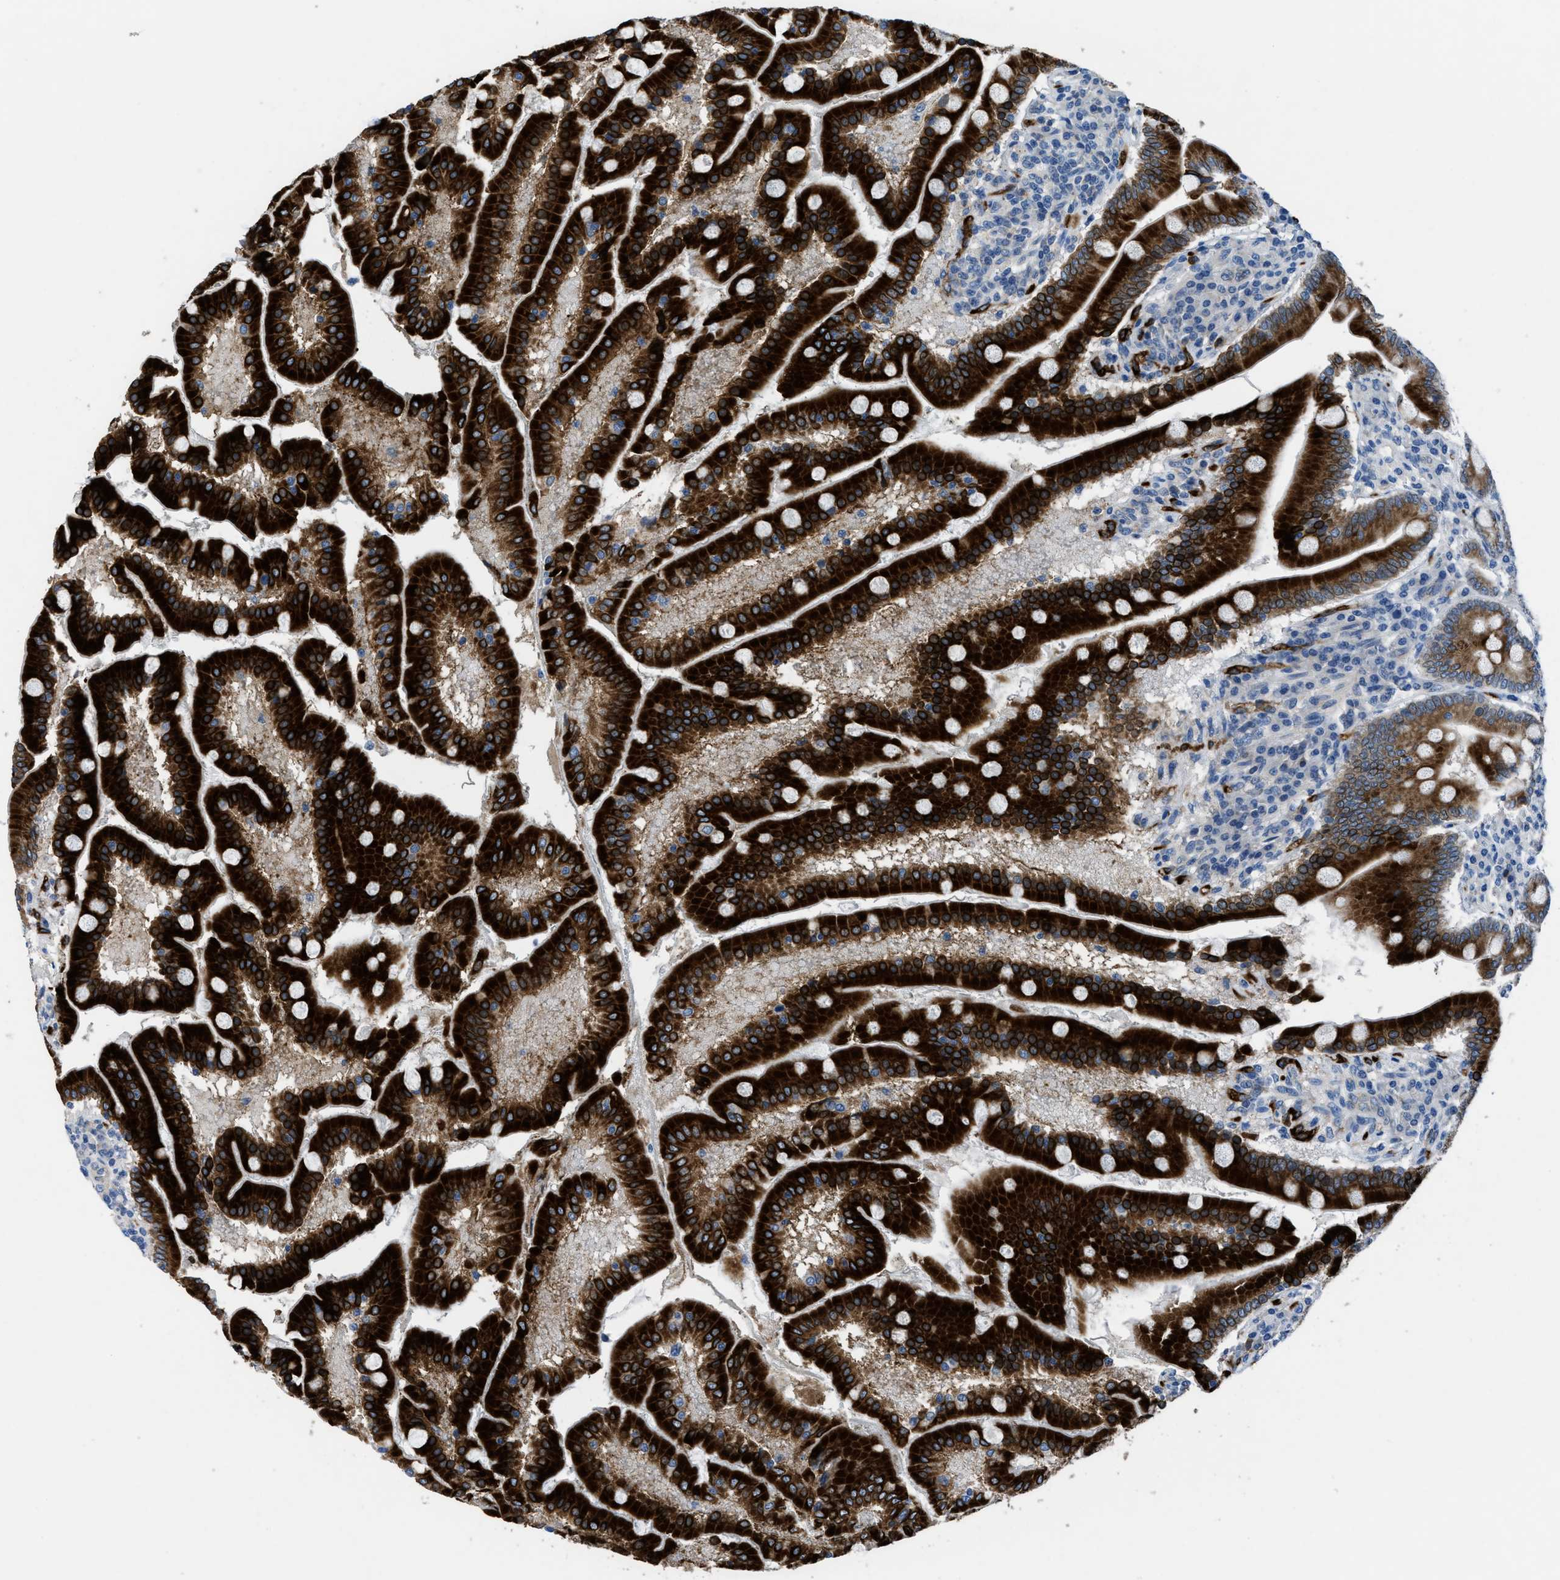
{"staining": {"intensity": "strong", "quantity": ">75%", "location": "cytoplasmic/membranous"}, "tissue": "duodenum", "cell_type": "Glandular cells", "image_type": "normal", "snomed": [{"axis": "morphology", "description": "Normal tissue, NOS"}, {"axis": "topography", "description": "Duodenum"}], "caption": "Duodenum stained with a brown dye exhibits strong cytoplasmic/membranous positive expression in approximately >75% of glandular cells.", "gene": "PGR", "patient": {"sex": "male", "age": 50}}